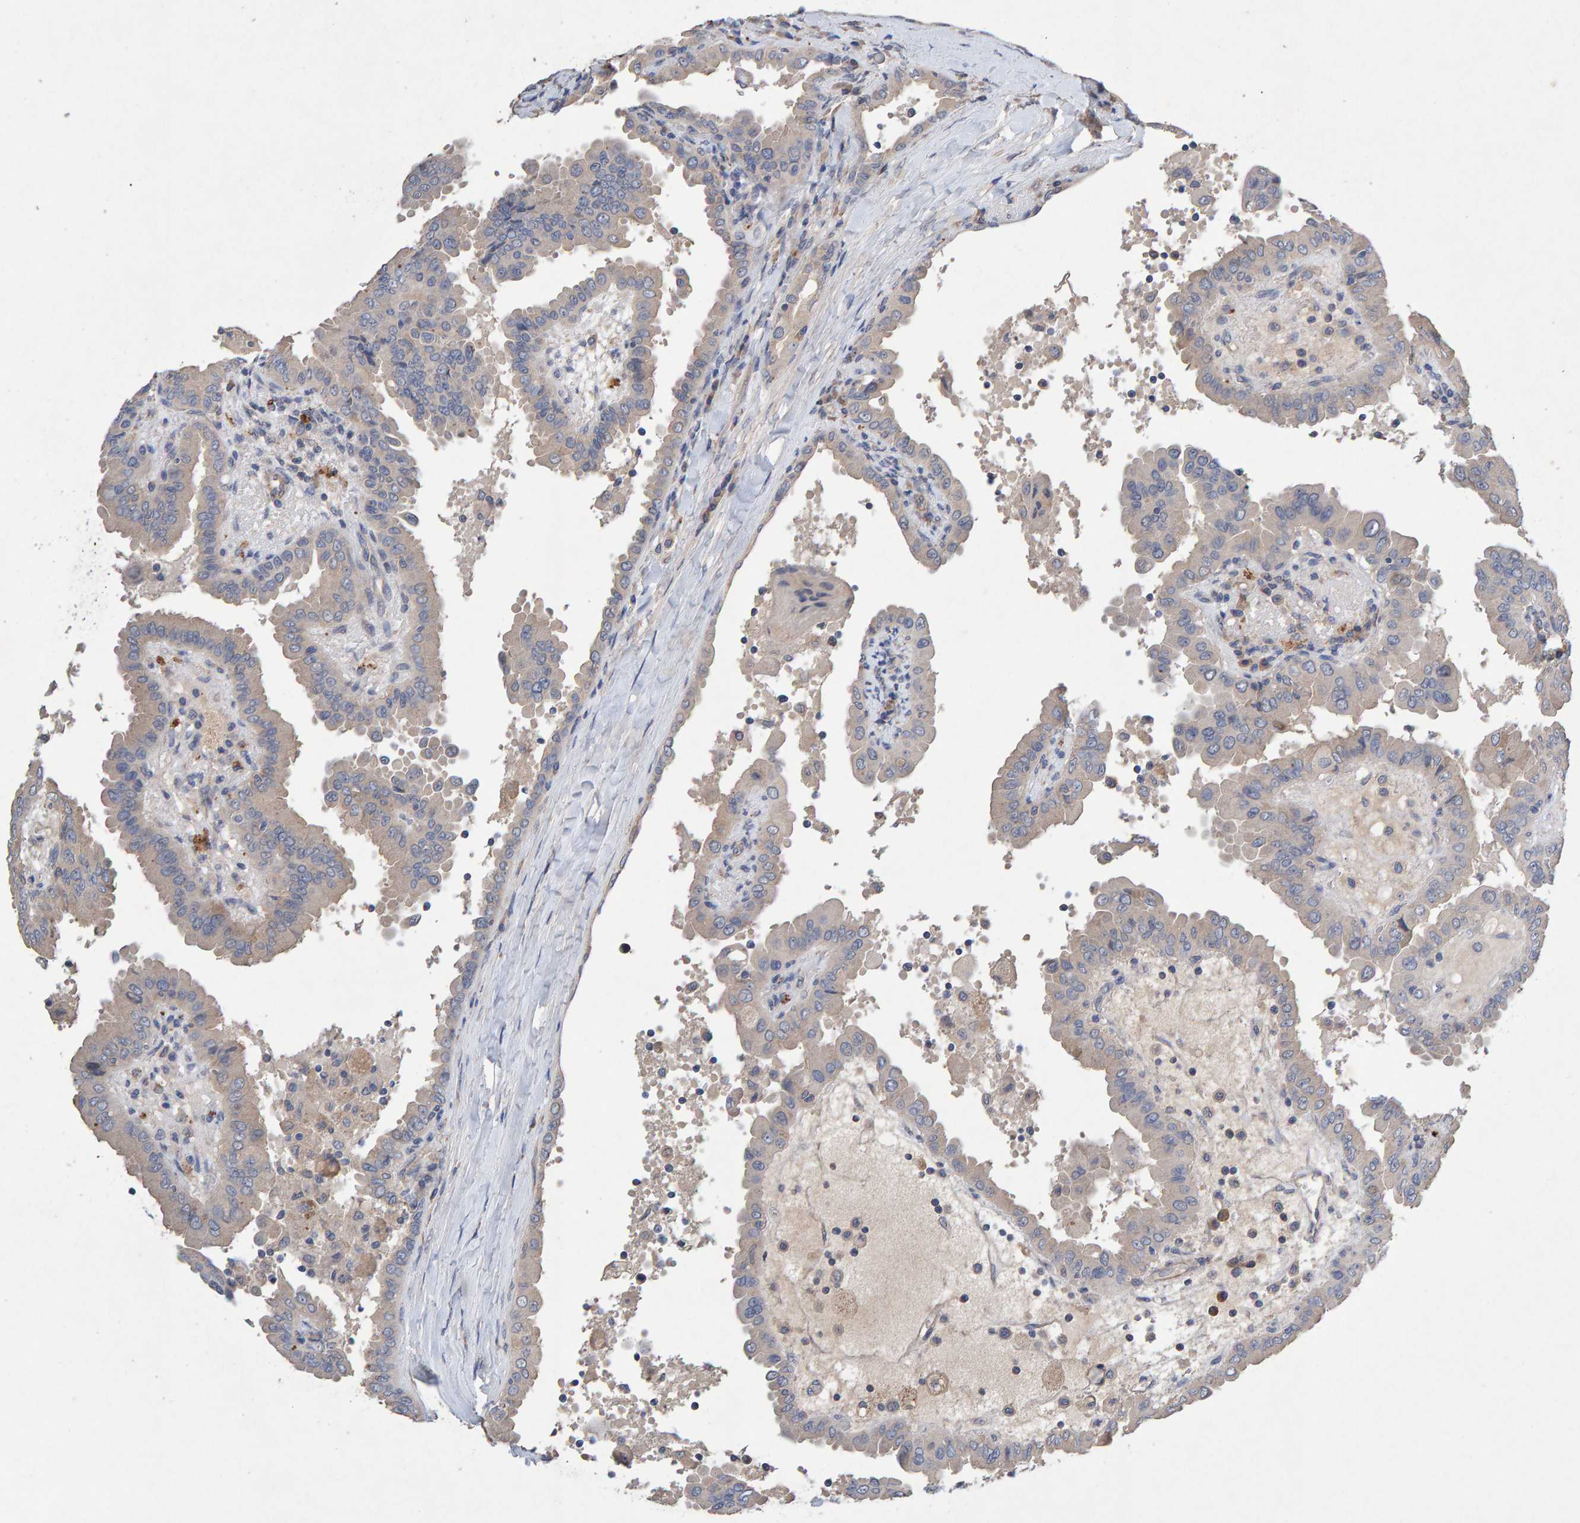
{"staining": {"intensity": "negative", "quantity": "none", "location": "none"}, "tissue": "thyroid cancer", "cell_type": "Tumor cells", "image_type": "cancer", "snomed": [{"axis": "morphology", "description": "Papillary adenocarcinoma, NOS"}, {"axis": "topography", "description": "Thyroid gland"}], "caption": "DAB immunohistochemical staining of papillary adenocarcinoma (thyroid) reveals no significant expression in tumor cells.", "gene": "EFR3A", "patient": {"sex": "male", "age": 33}}